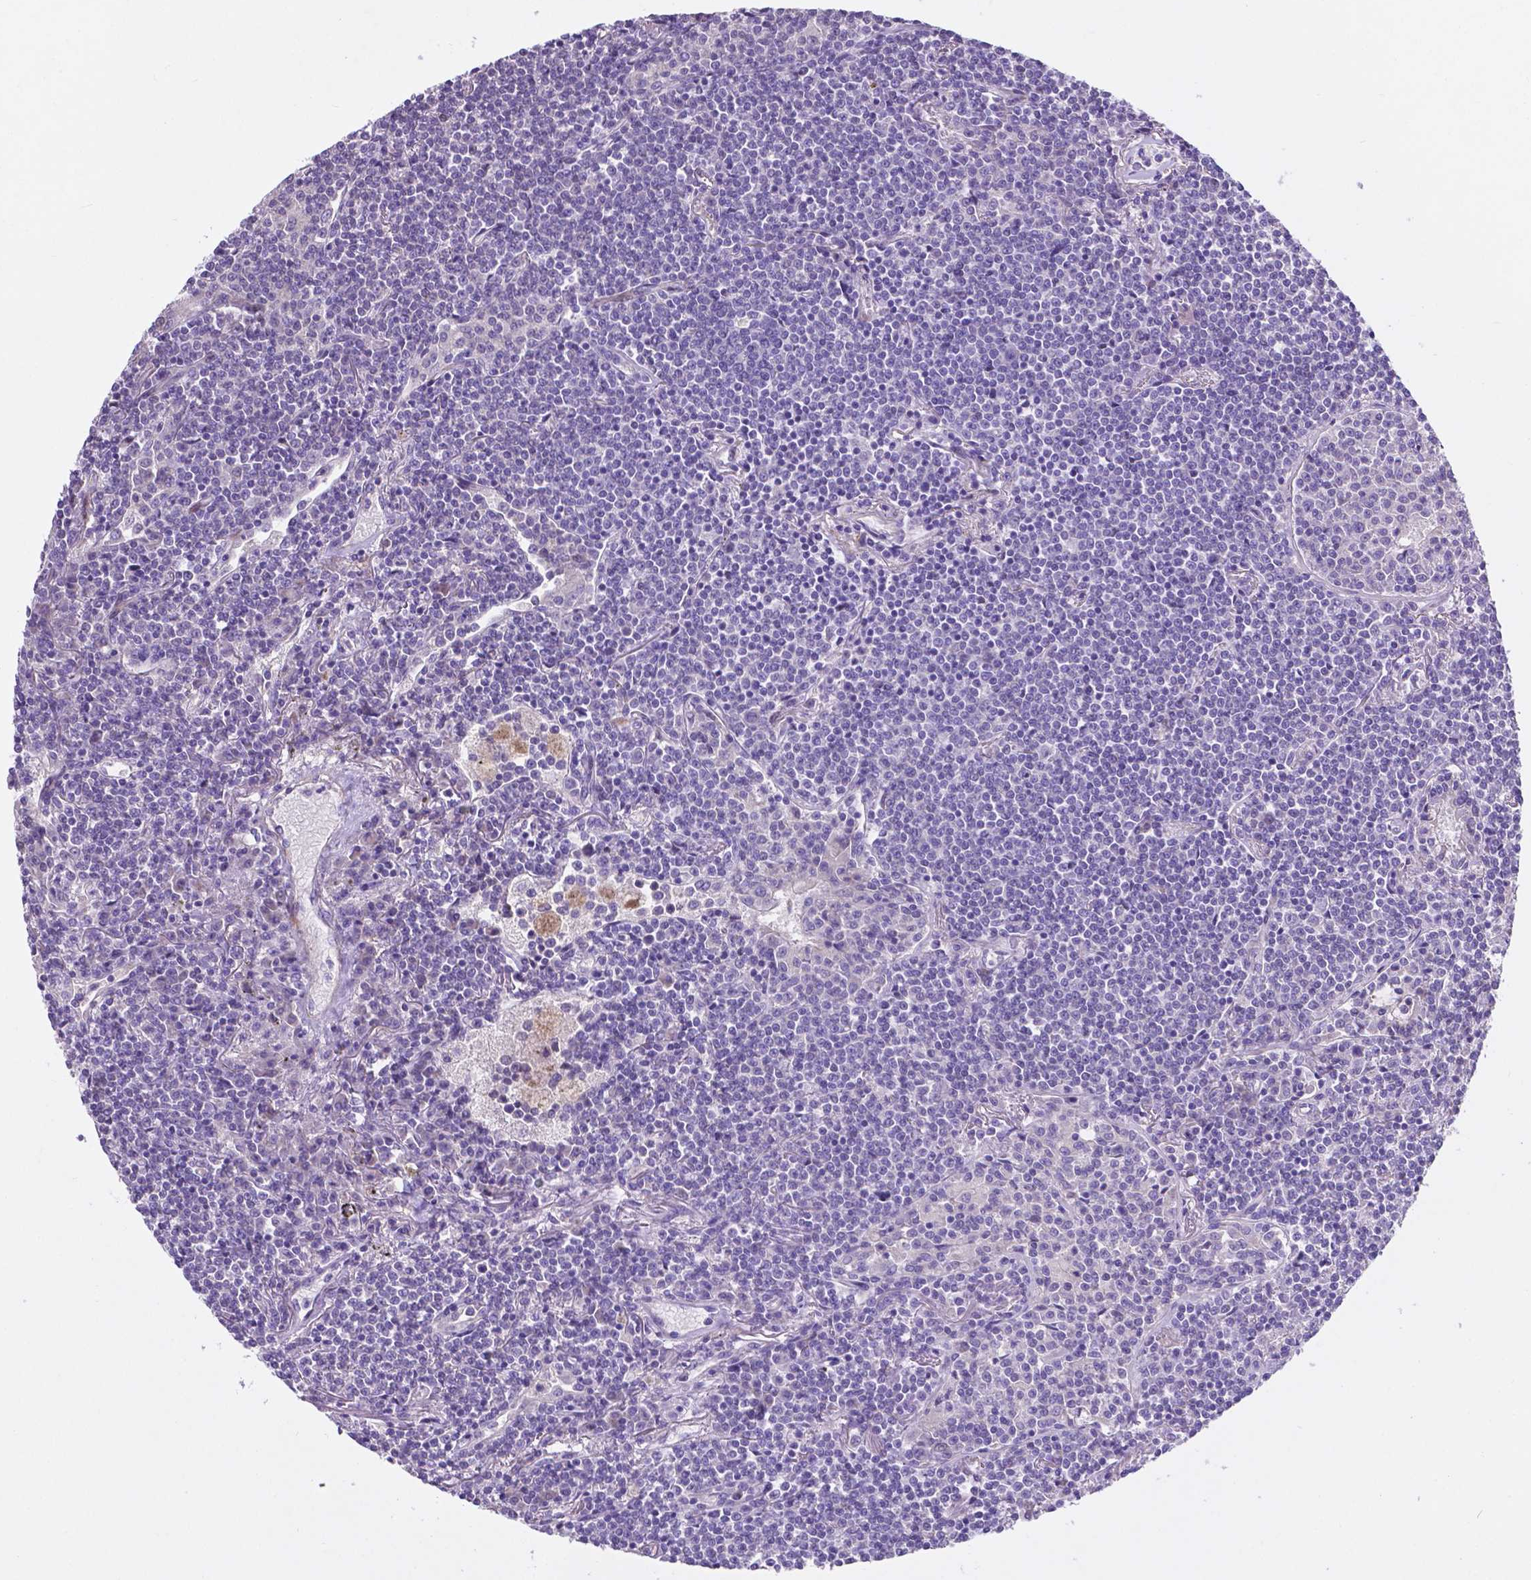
{"staining": {"intensity": "negative", "quantity": "none", "location": "none"}, "tissue": "lymphoma", "cell_type": "Tumor cells", "image_type": "cancer", "snomed": [{"axis": "morphology", "description": "Malignant lymphoma, non-Hodgkin's type, Low grade"}, {"axis": "topography", "description": "Lung"}], "caption": "This histopathology image is of lymphoma stained with immunohistochemistry to label a protein in brown with the nuclei are counter-stained blue. There is no expression in tumor cells. (DAB IHC visualized using brightfield microscopy, high magnification).", "gene": "PFKFB4", "patient": {"sex": "female", "age": 71}}